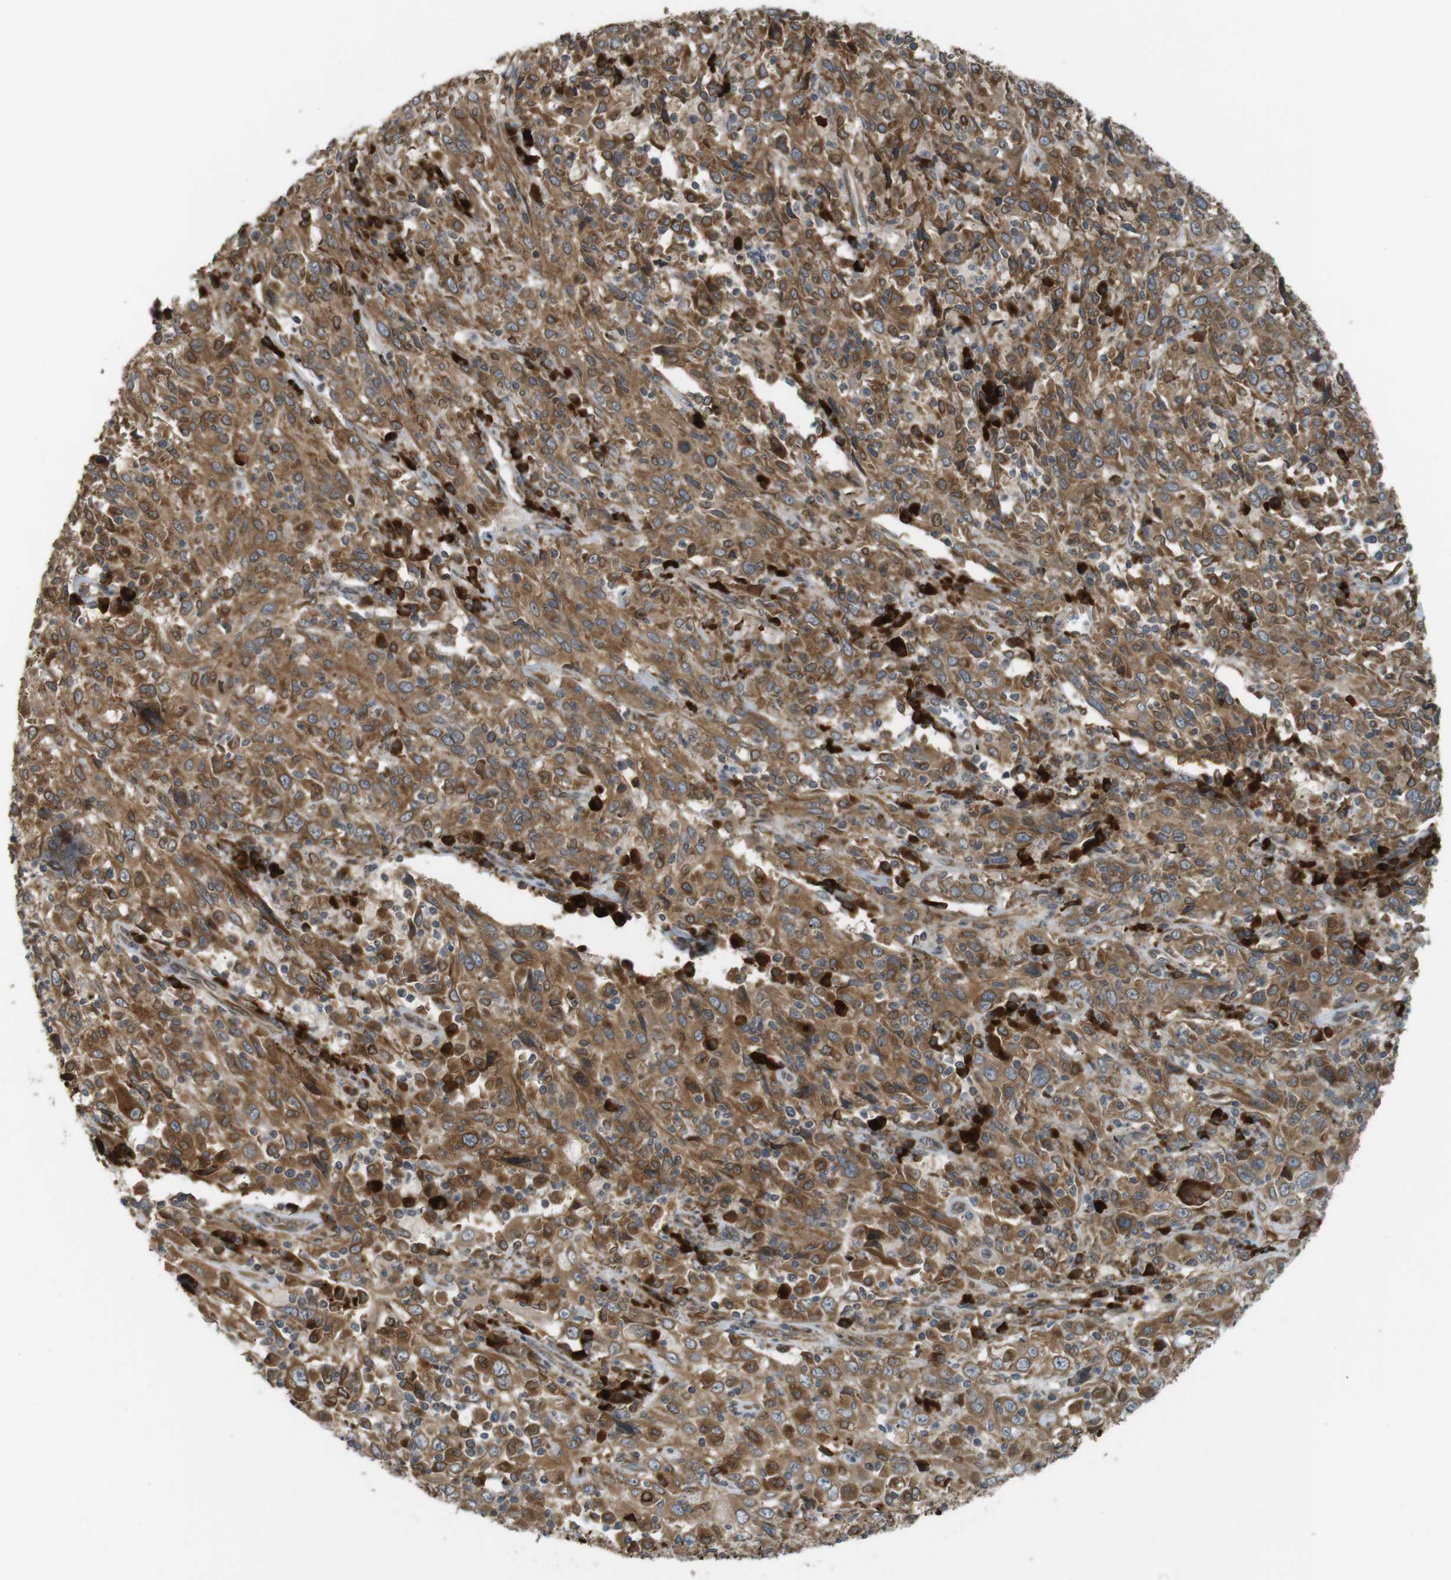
{"staining": {"intensity": "moderate", "quantity": ">75%", "location": "cytoplasmic/membranous"}, "tissue": "cervical cancer", "cell_type": "Tumor cells", "image_type": "cancer", "snomed": [{"axis": "morphology", "description": "Squamous cell carcinoma, NOS"}, {"axis": "topography", "description": "Cervix"}], "caption": "Immunohistochemistry (IHC) of cervical cancer displays medium levels of moderate cytoplasmic/membranous expression in about >75% of tumor cells.", "gene": "TMED4", "patient": {"sex": "female", "age": 46}}